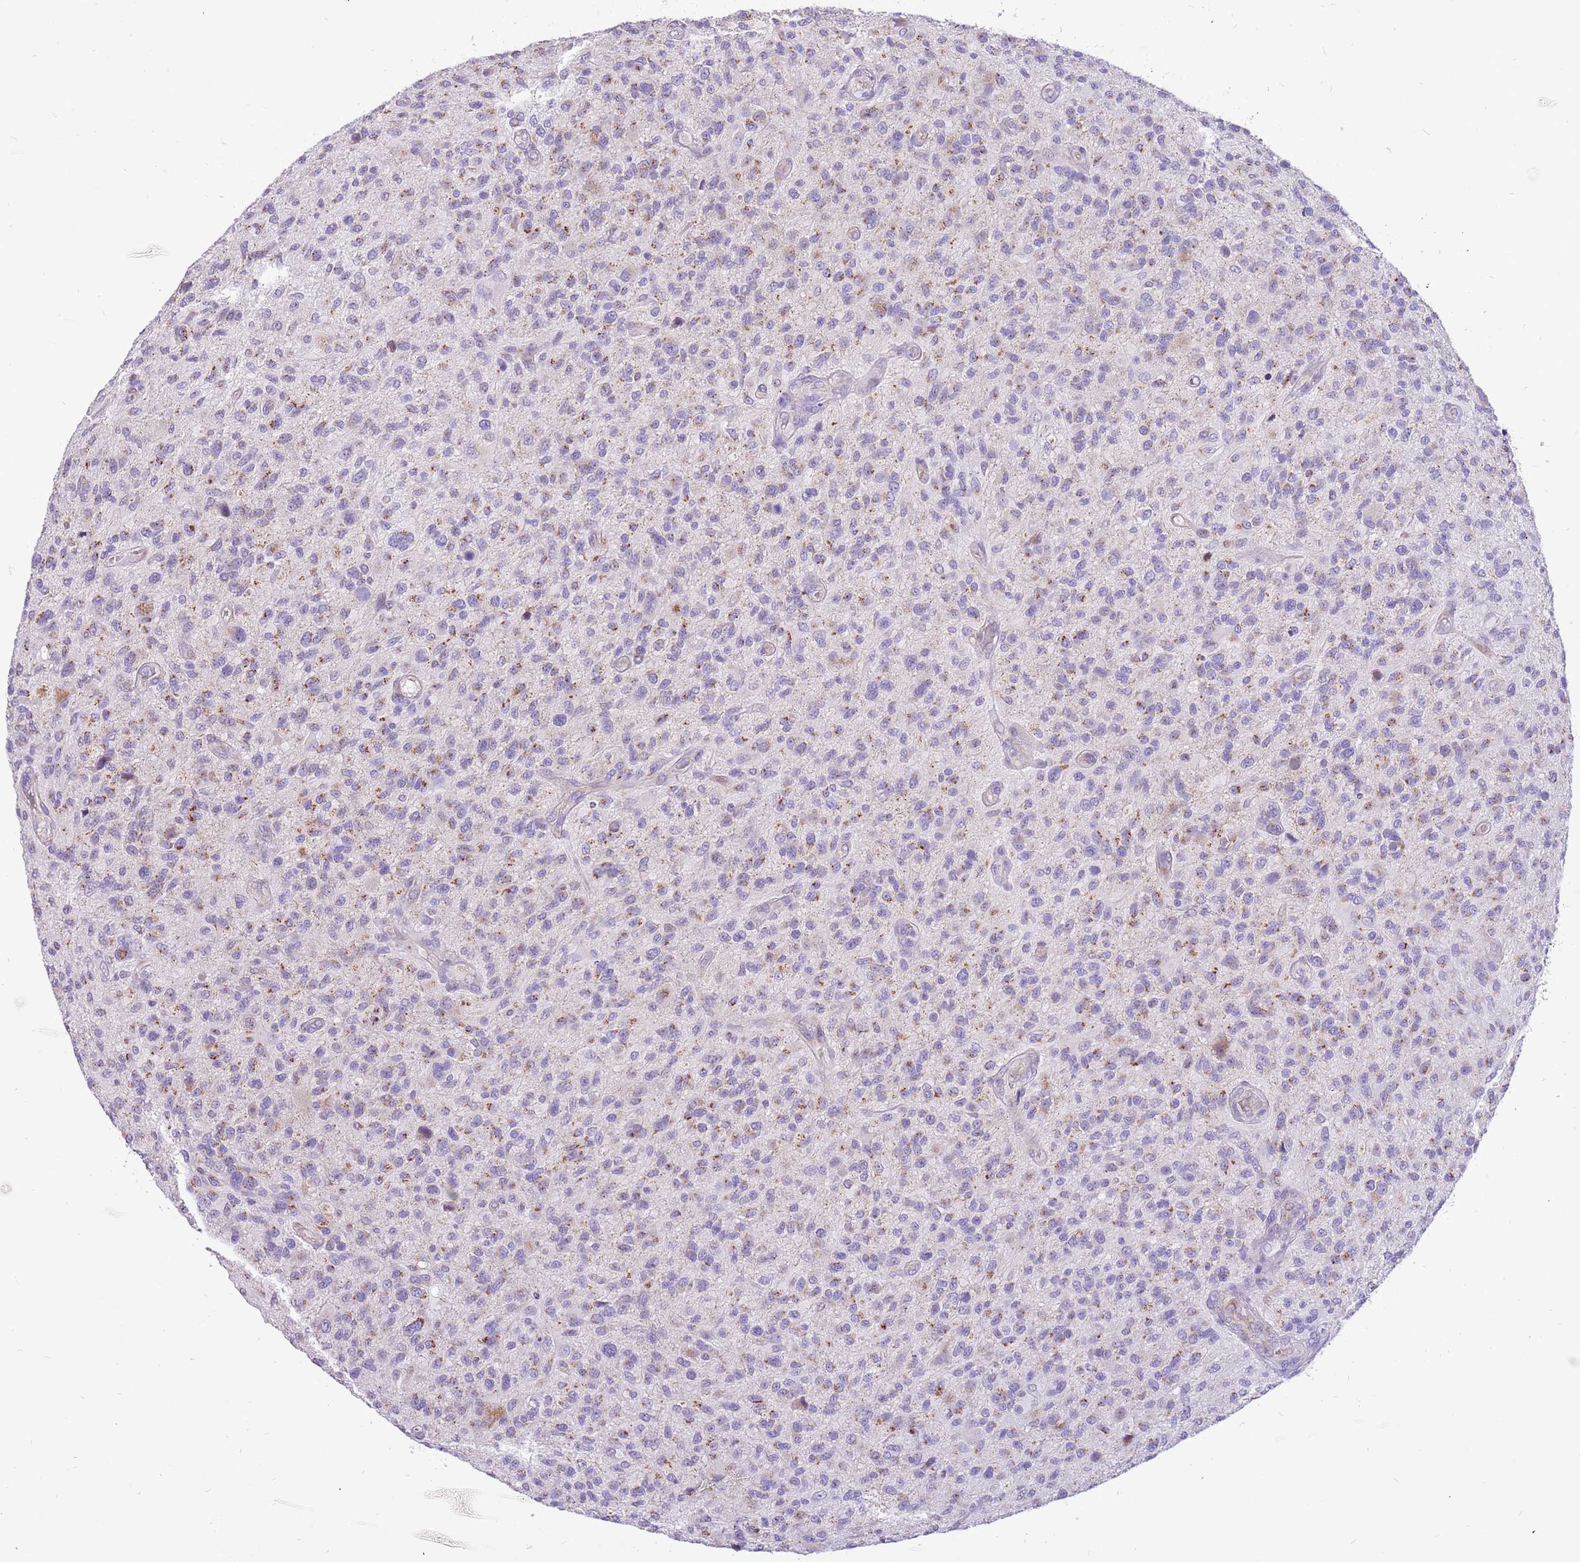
{"staining": {"intensity": "weak", "quantity": "25%-75%", "location": "cytoplasmic/membranous"}, "tissue": "glioma", "cell_type": "Tumor cells", "image_type": "cancer", "snomed": [{"axis": "morphology", "description": "Glioma, malignant, High grade"}, {"axis": "topography", "description": "Brain"}], "caption": "Weak cytoplasmic/membranous expression is present in about 25%-75% of tumor cells in glioma.", "gene": "COX17", "patient": {"sex": "male", "age": 47}}